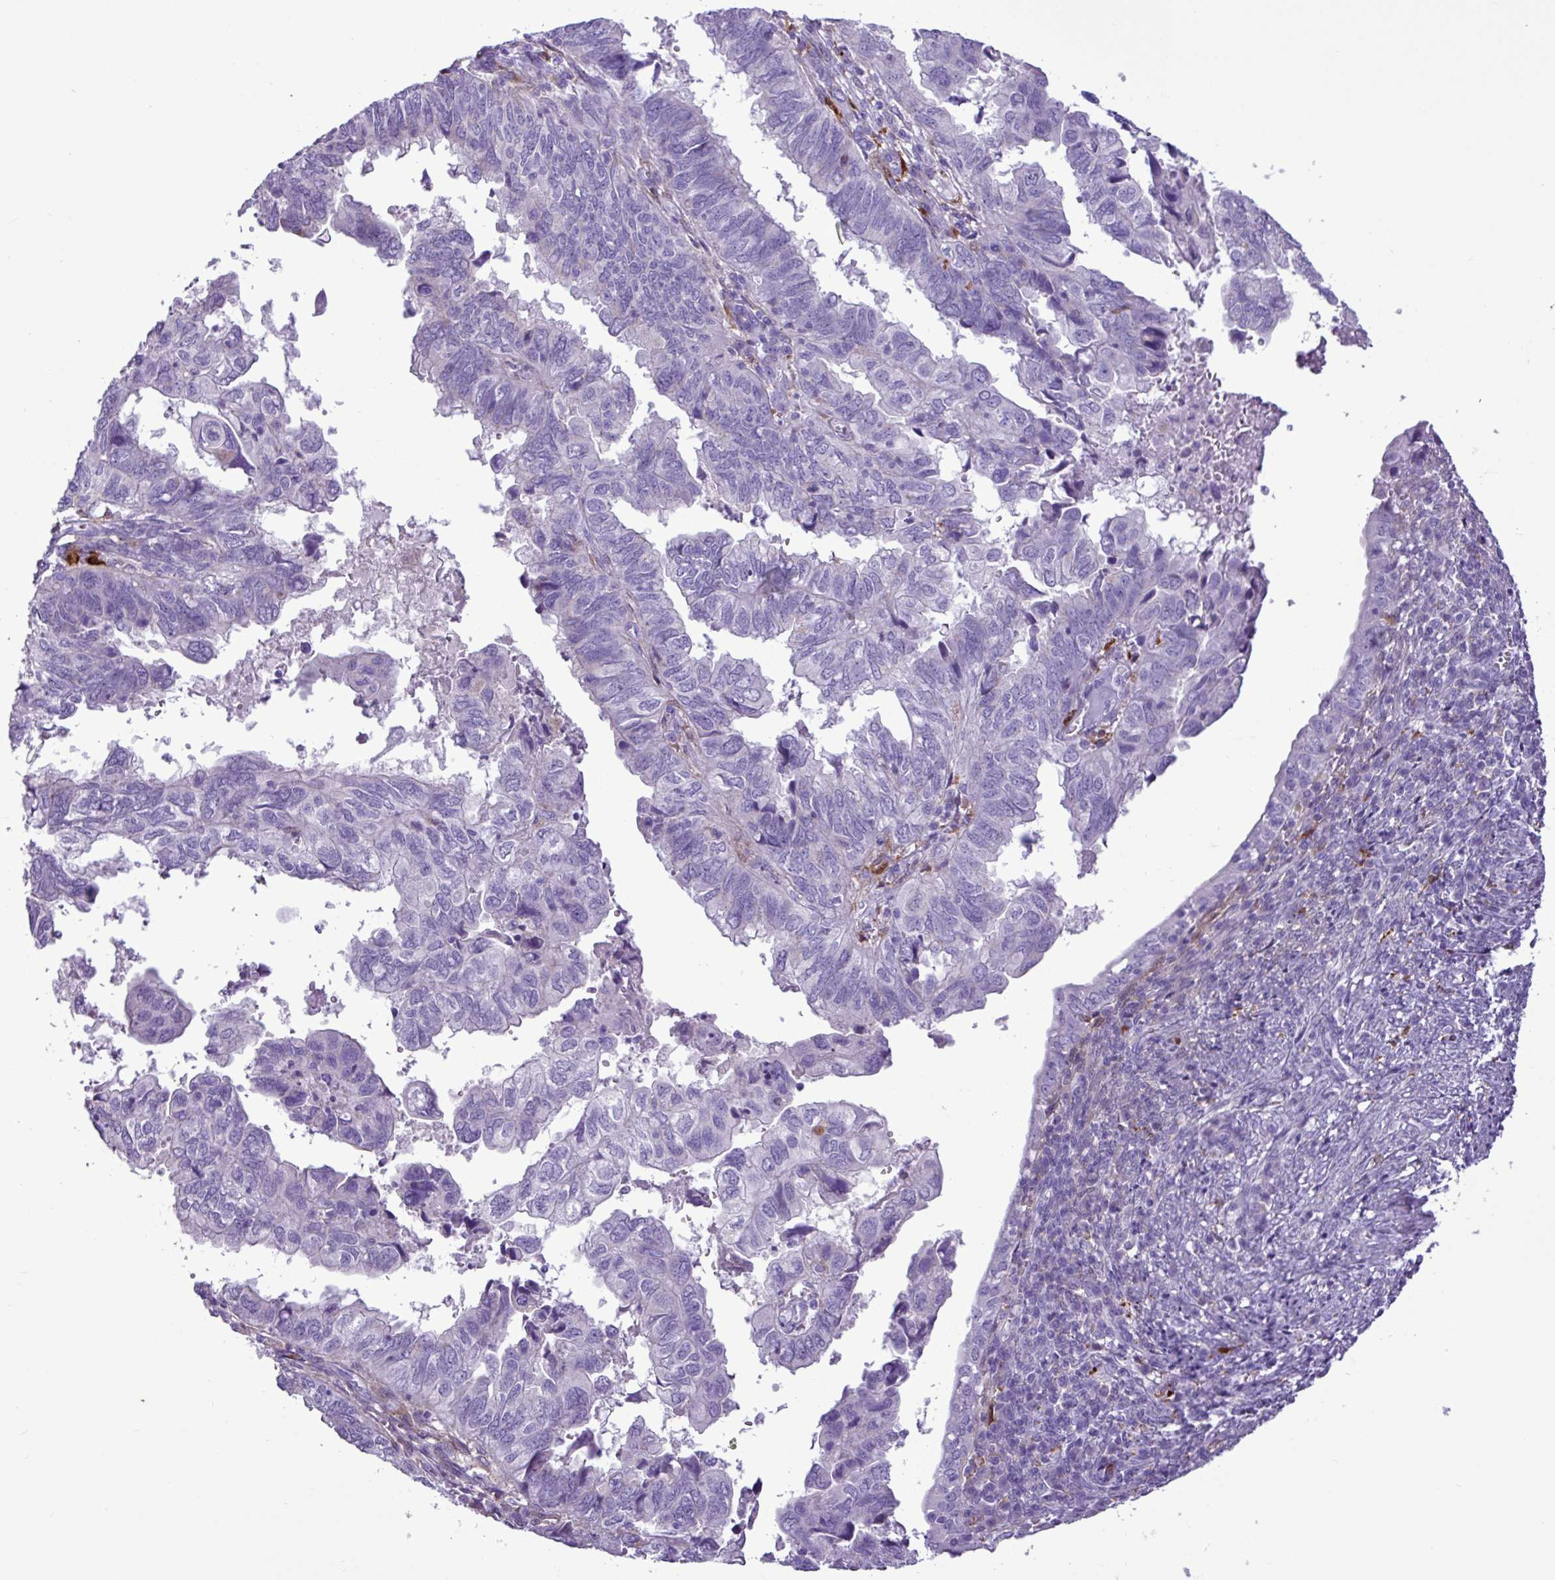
{"staining": {"intensity": "negative", "quantity": "none", "location": "none"}, "tissue": "endometrial cancer", "cell_type": "Tumor cells", "image_type": "cancer", "snomed": [{"axis": "morphology", "description": "Adenocarcinoma, NOS"}, {"axis": "topography", "description": "Uterus"}], "caption": "Tumor cells are negative for protein expression in human adenocarcinoma (endometrial). (Brightfield microscopy of DAB (3,3'-diaminobenzidine) immunohistochemistry (IHC) at high magnification).", "gene": "TMEM200C", "patient": {"sex": "female", "age": 77}}